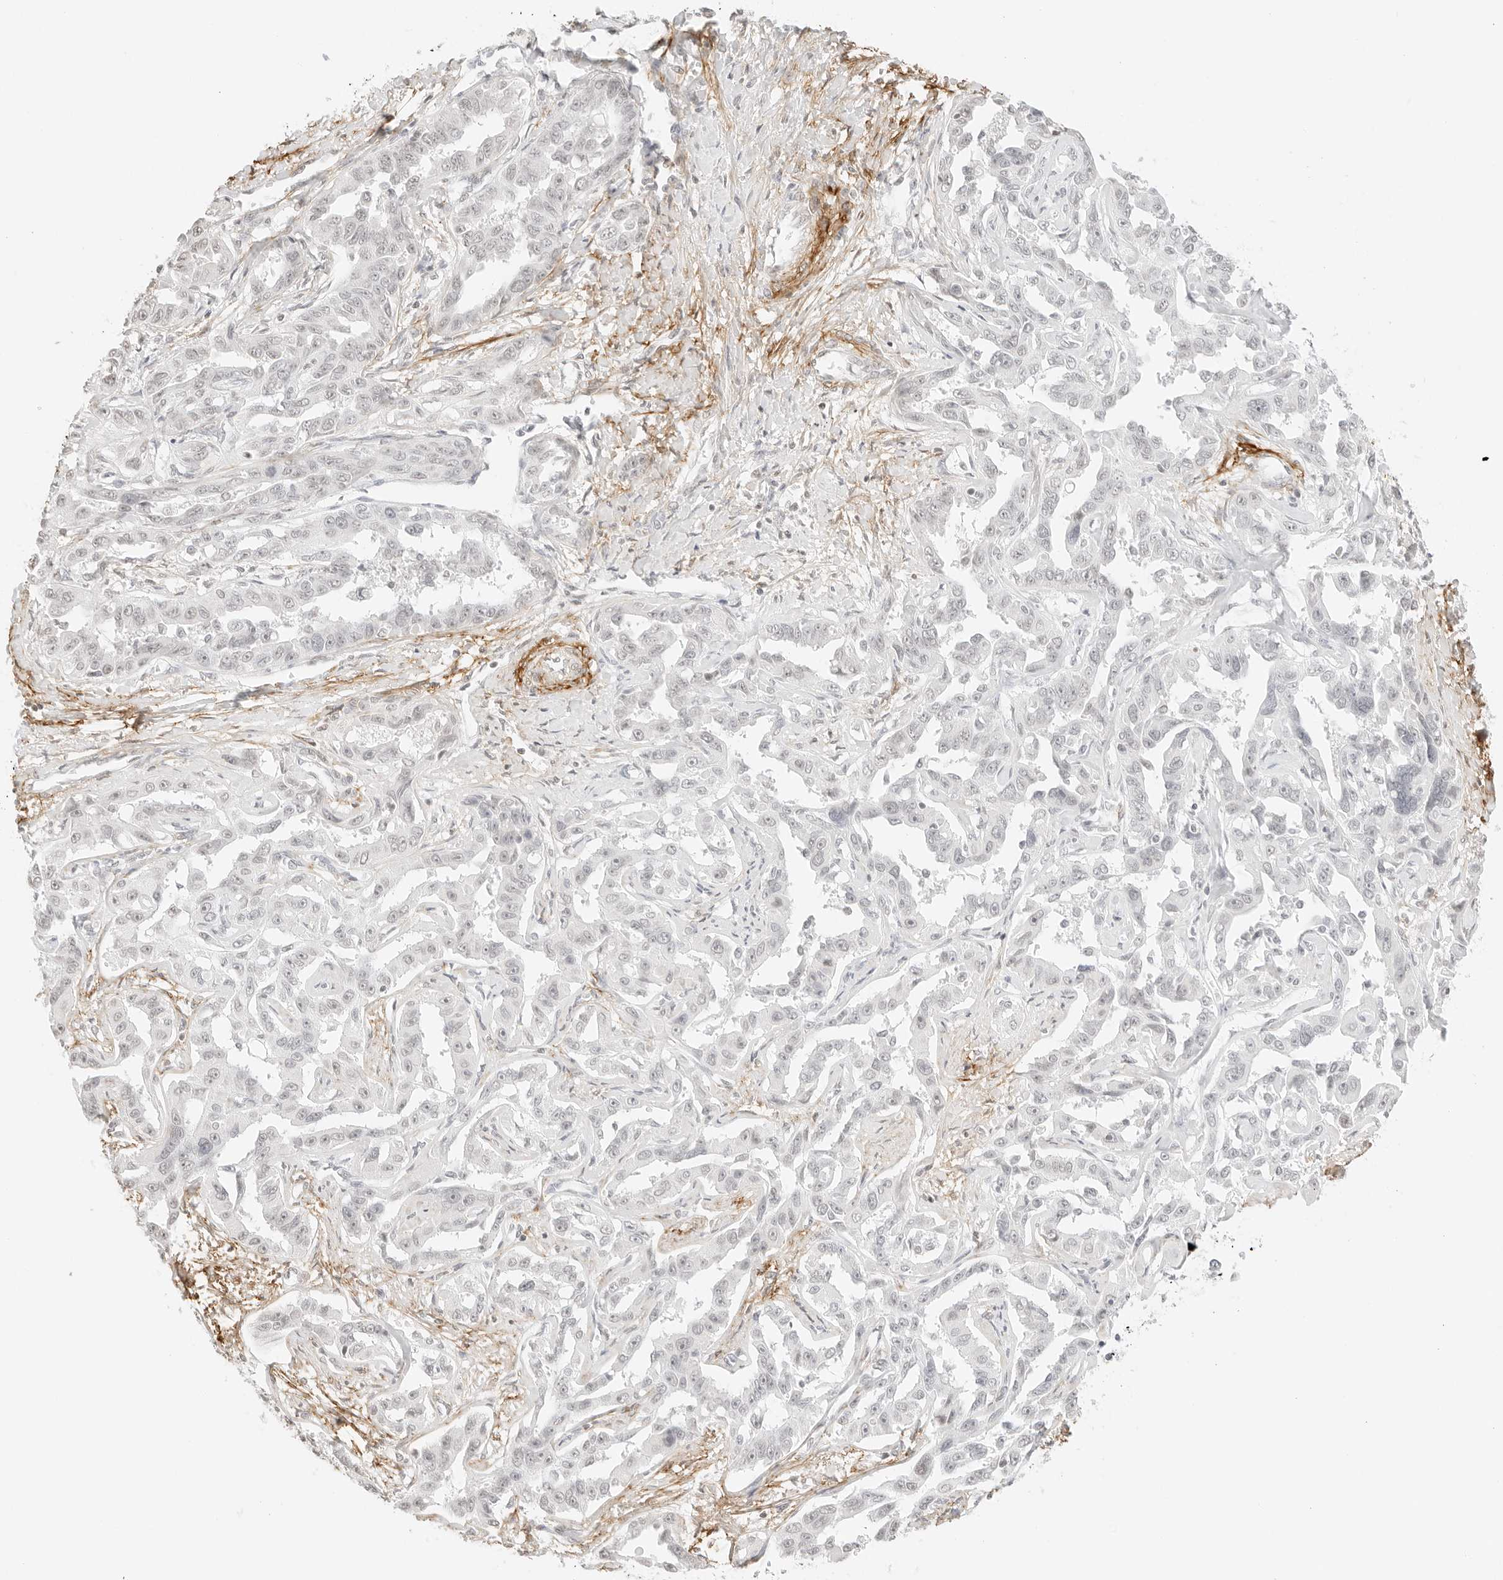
{"staining": {"intensity": "negative", "quantity": "none", "location": "none"}, "tissue": "liver cancer", "cell_type": "Tumor cells", "image_type": "cancer", "snomed": [{"axis": "morphology", "description": "Cholangiocarcinoma"}, {"axis": "topography", "description": "Liver"}], "caption": "The image exhibits no significant positivity in tumor cells of liver cancer.", "gene": "FBLN5", "patient": {"sex": "male", "age": 59}}